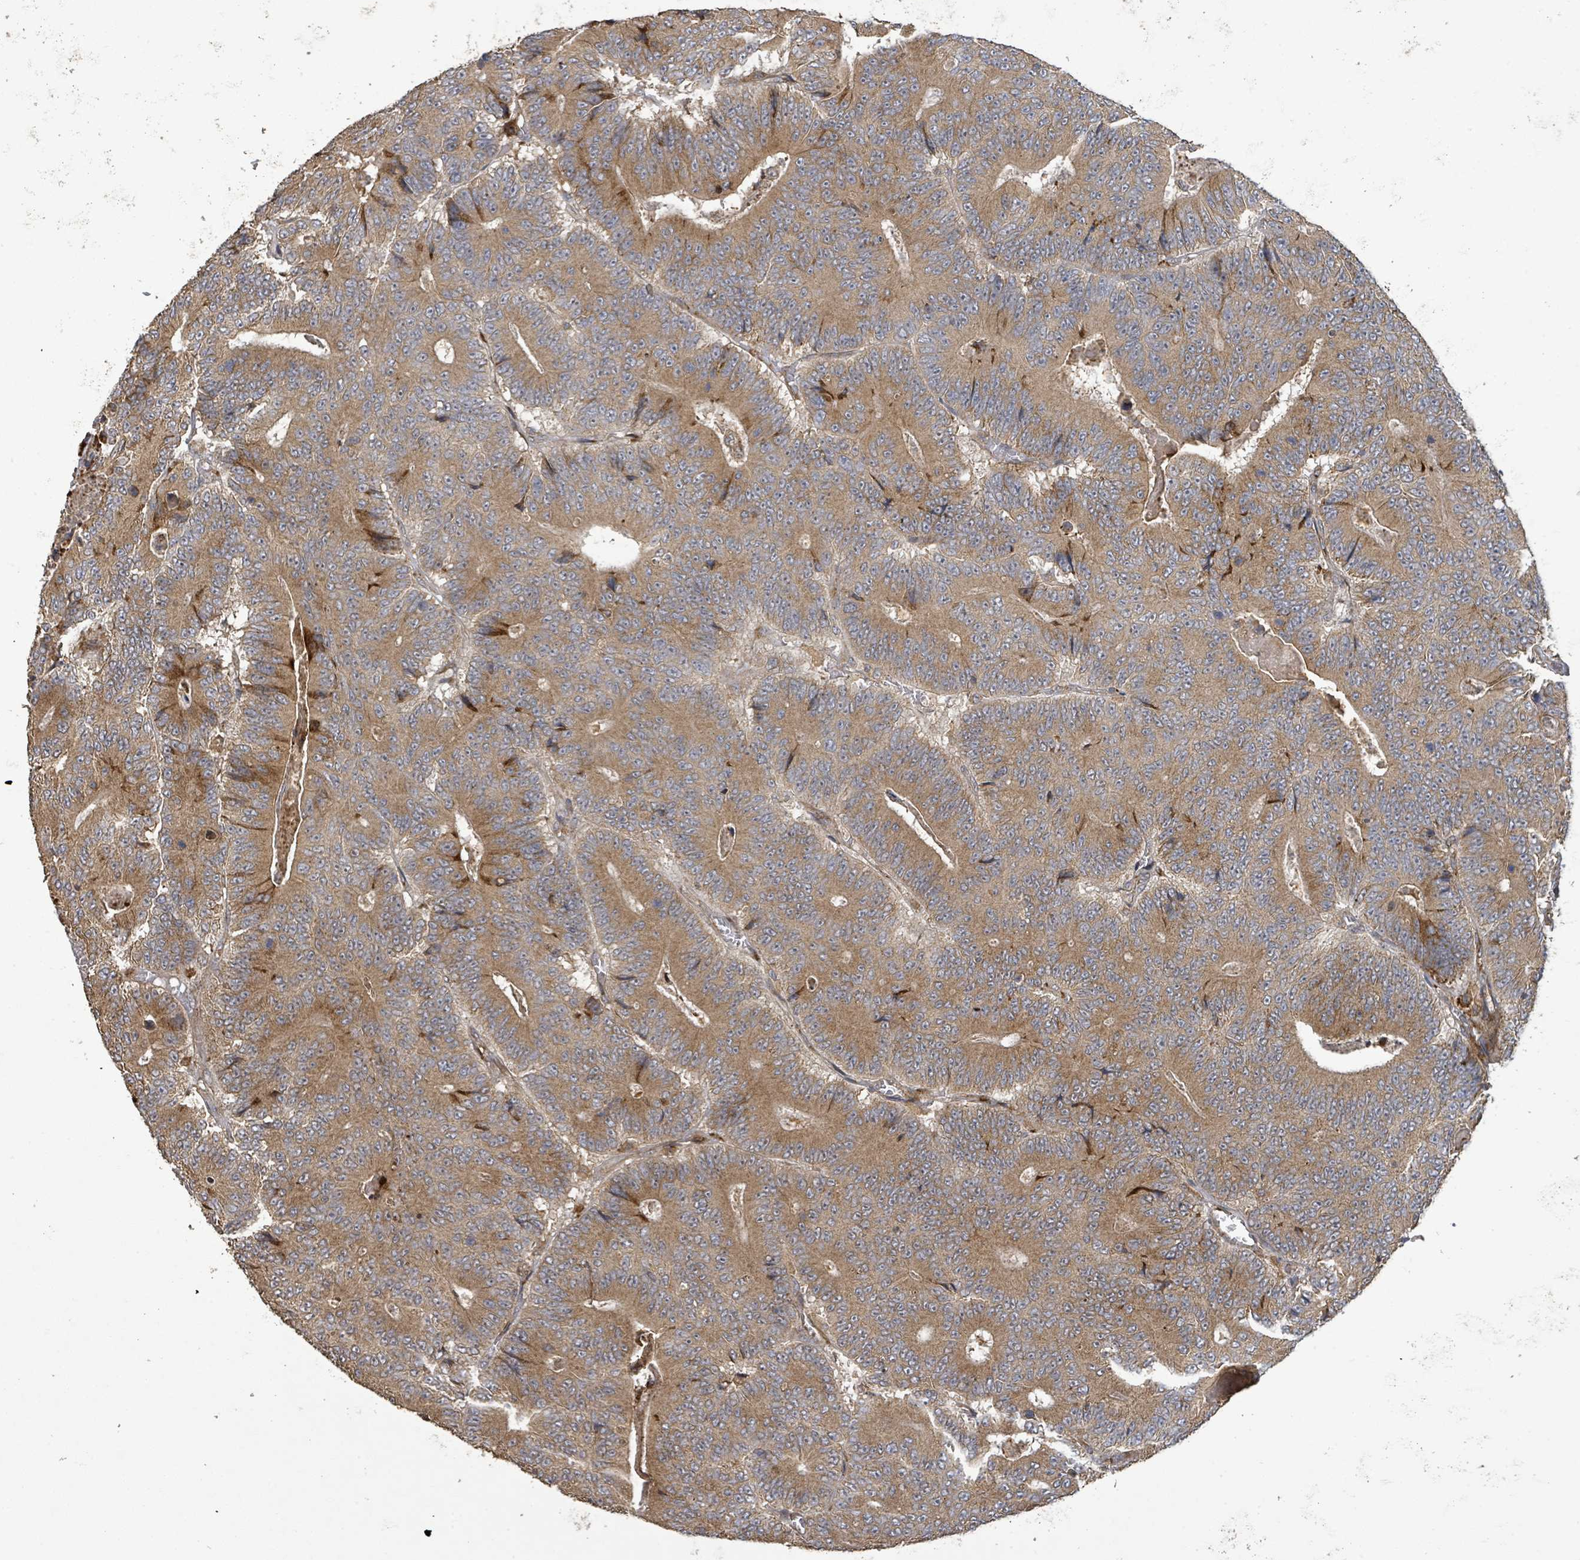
{"staining": {"intensity": "moderate", "quantity": ">75%", "location": "cytoplasmic/membranous"}, "tissue": "colorectal cancer", "cell_type": "Tumor cells", "image_type": "cancer", "snomed": [{"axis": "morphology", "description": "Adenocarcinoma, NOS"}, {"axis": "topography", "description": "Colon"}], "caption": "Immunohistochemistry photomicrograph of human colorectal cancer (adenocarcinoma) stained for a protein (brown), which displays medium levels of moderate cytoplasmic/membranous expression in about >75% of tumor cells.", "gene": "STARD4", "patient": {"sex": "male", "age": 83}}